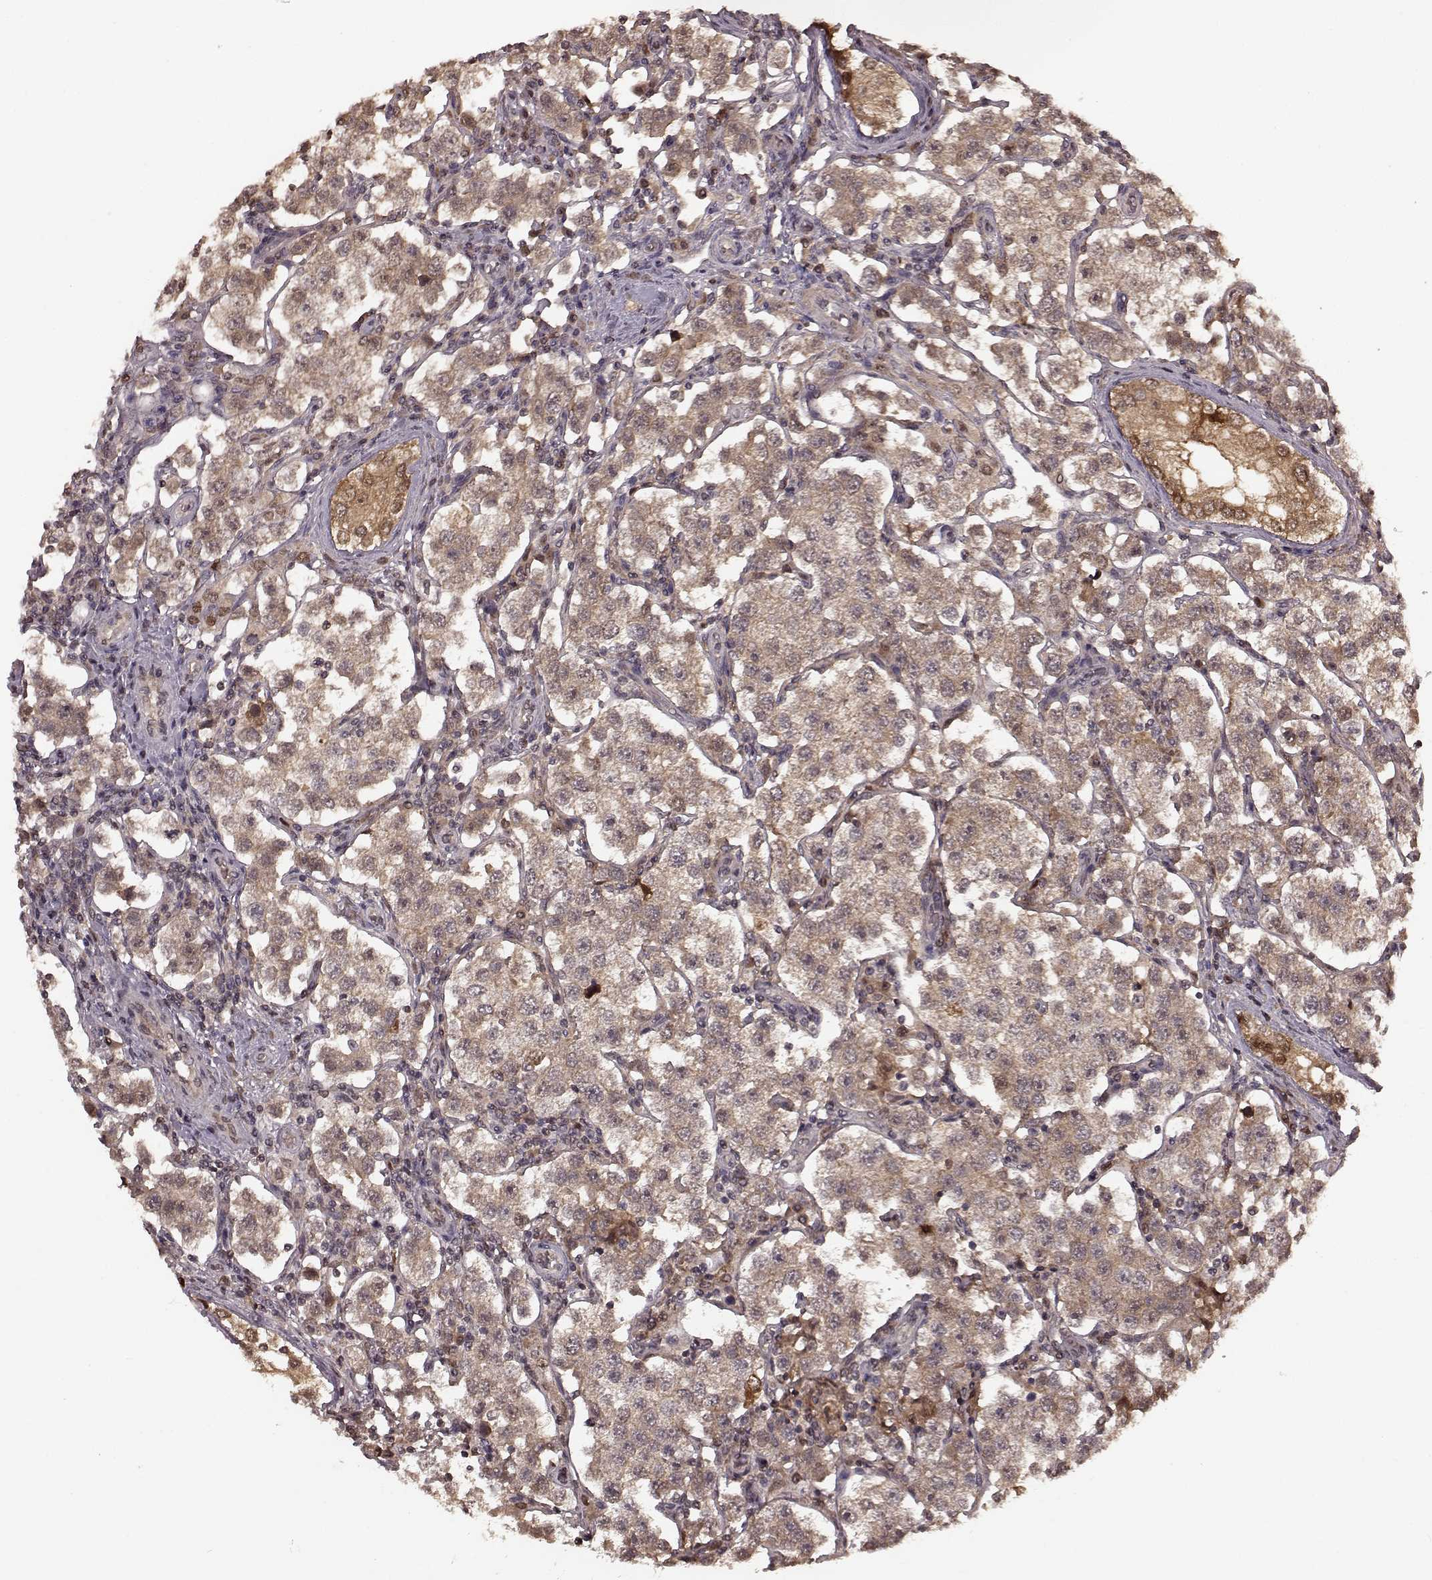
{"staining": {"intensity": "weak", "quantity": "25%-75%", "location": "cytoplasmic/membranous"}, "tissue": "testis cancer", "cell_type": "Tumor cells", "image_type": "cancer", "snomed": [{"axis": "morphology", "description": "Seminoma, NOS"}, {"axis": "topography", "description": "Testis"}], "caption": "Protein expression analysis of human testis cancer reveals weak cytoplasmic/membranous staining in approximately 25%-75% of tumor cells.", "gene": "GSS", "patient": {"sex": "male", "age": 37}}